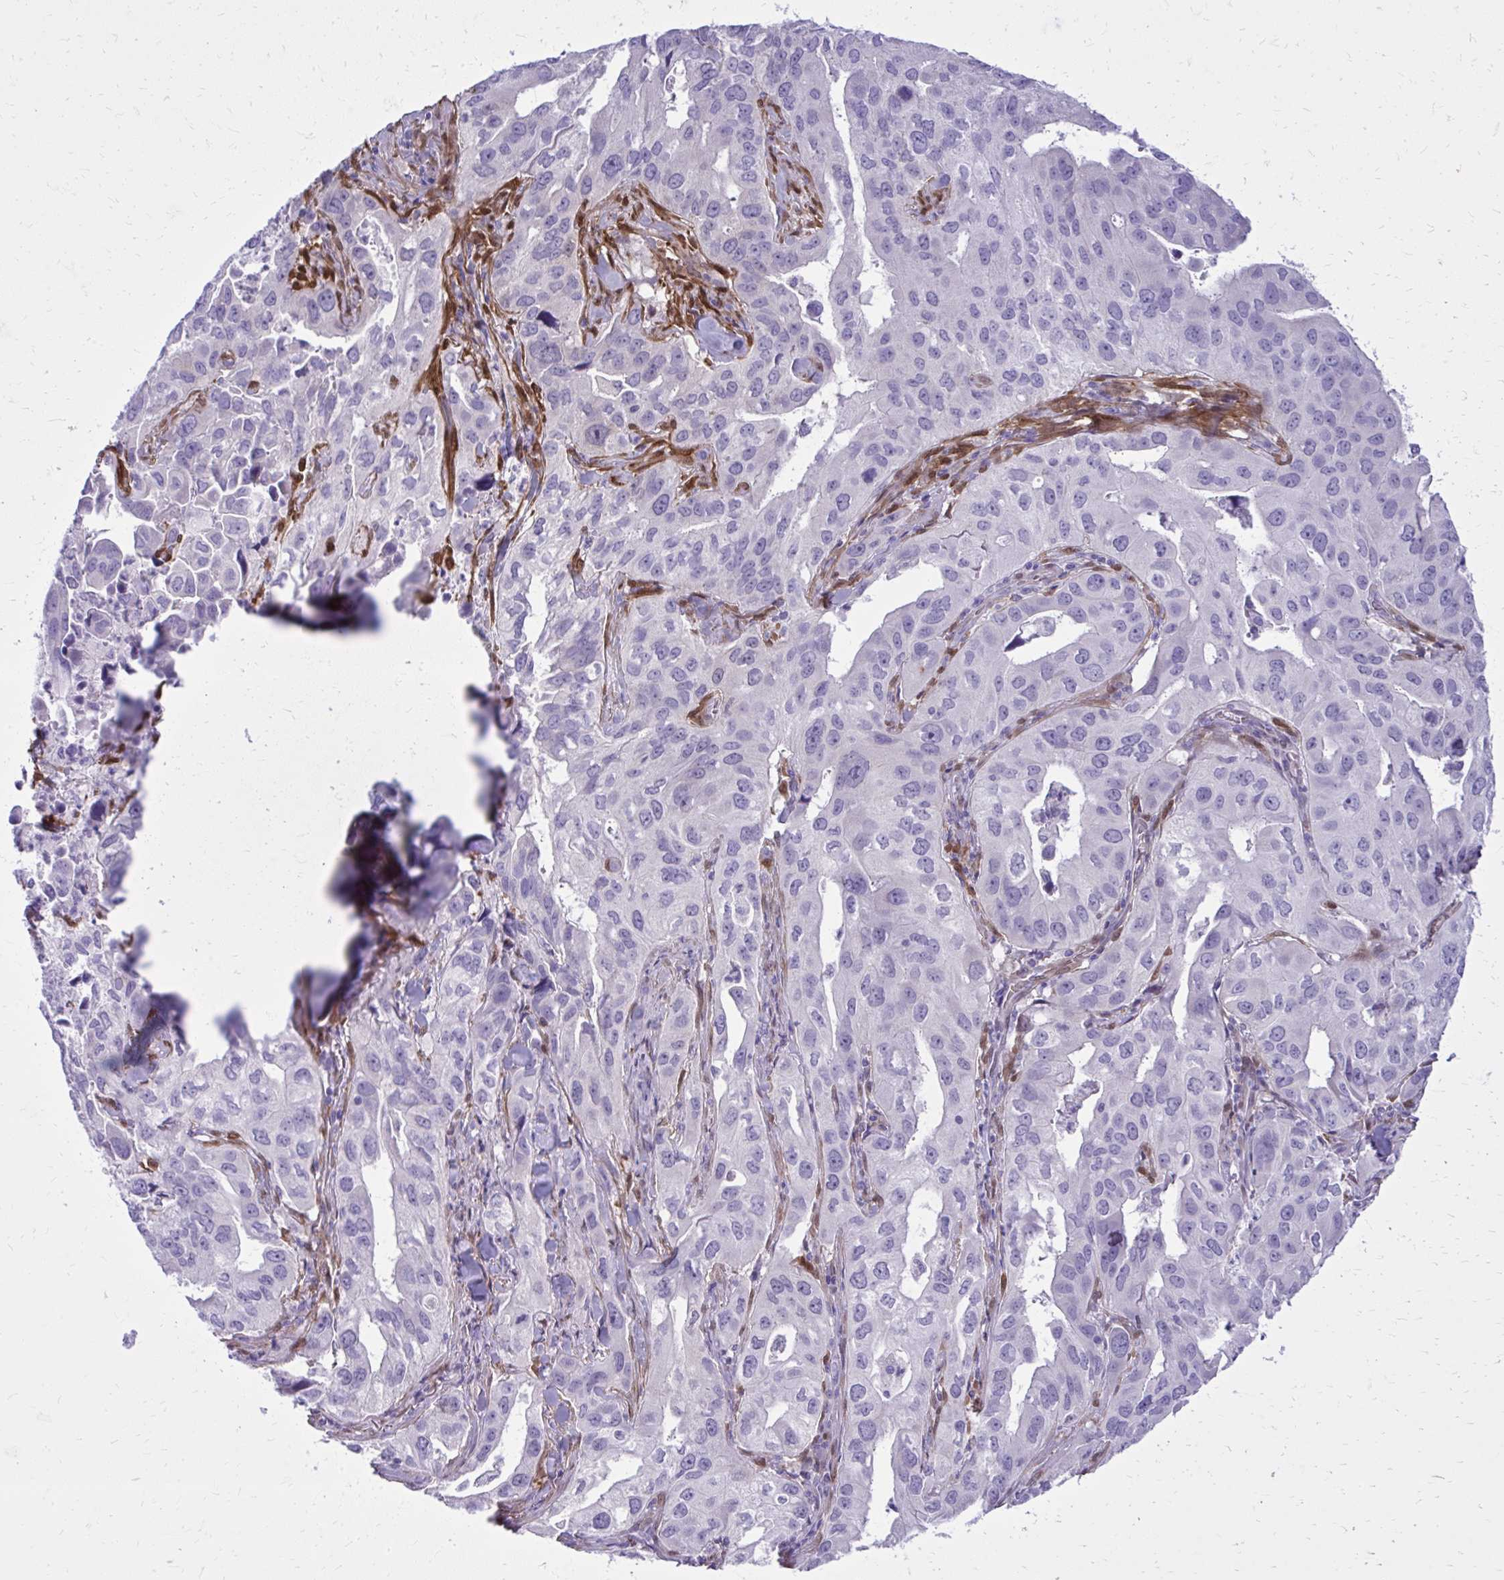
{"staining": {"intensity": "negative", "quantity": "none", "location": "none"}, "tissue": "lung cancer", "cell_type": "Tumor cells", "image_type": "cancer", "snomed": [{"axis": "morphology", "description": "Adenocarcinoma, NOS"}, {"axis": "topography", "description": "Lung"}], "caption": "An IHC histopathology image of lung cancer is shown. There is no staining in tumor cells of lung cancer.", "gene": "NNMT", "patient": {"sex": "male", "age": 48}}